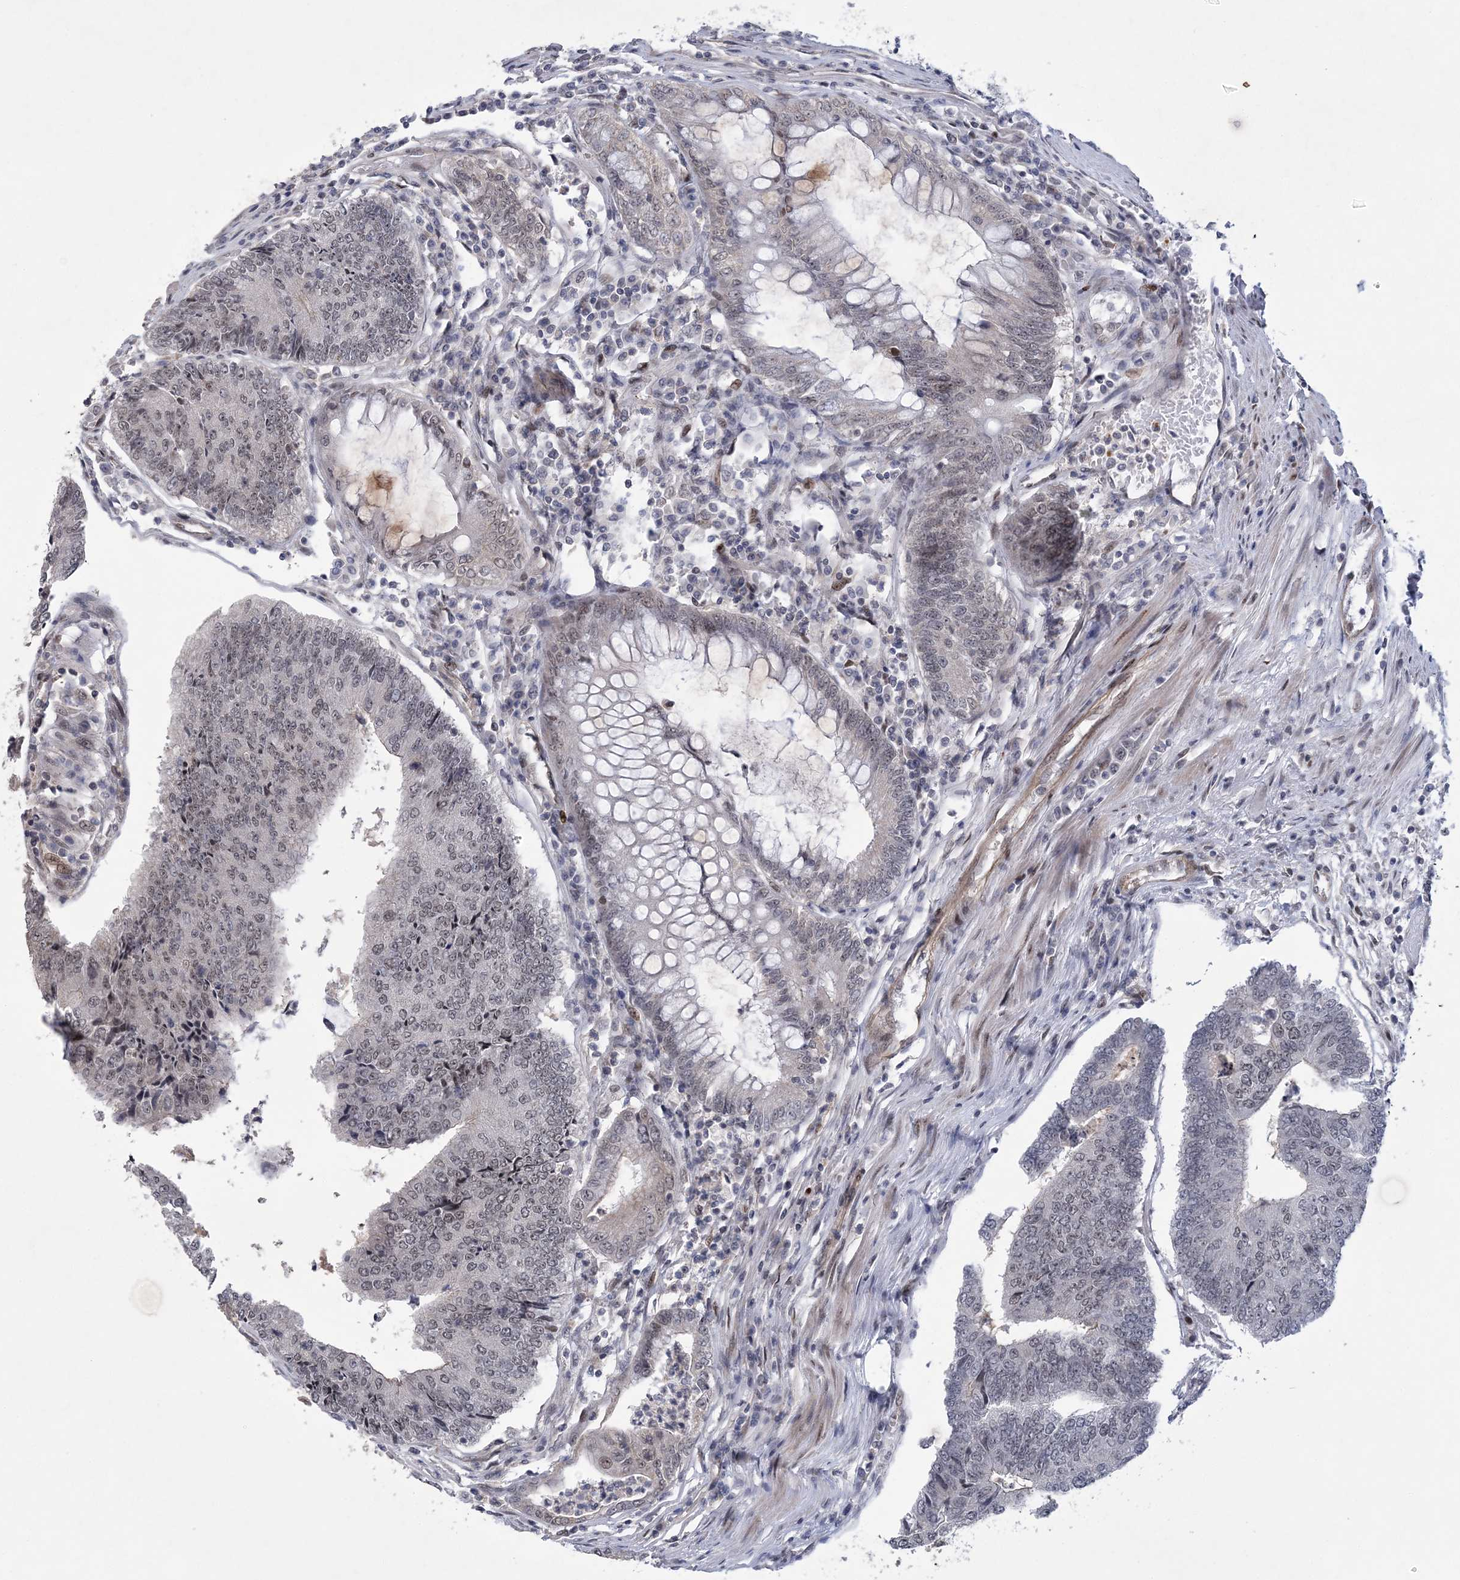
{"staining": {"intensity": "weak", "quantity": "<25%", "location": "nuclear"}, "tissue": "colorectal cancer", "cell_type": "Tumor cells", "image_type": "cancer", "snomed": [{"axis": "morphology", "description": "Adenocarcinoma, NOS"}, {"axis": "topography", "description": "Colon"}], "caption": "The photomicrograph shows no significant positivity in tumor cells of colorectal adenocarcinoma. (DAB (3,3'-diaminobenzidine) IHC visualized using brightfield microscopy, high magnification).", "gene": "HOMEZ", "patient": {"sex": "female", "age": 67}}